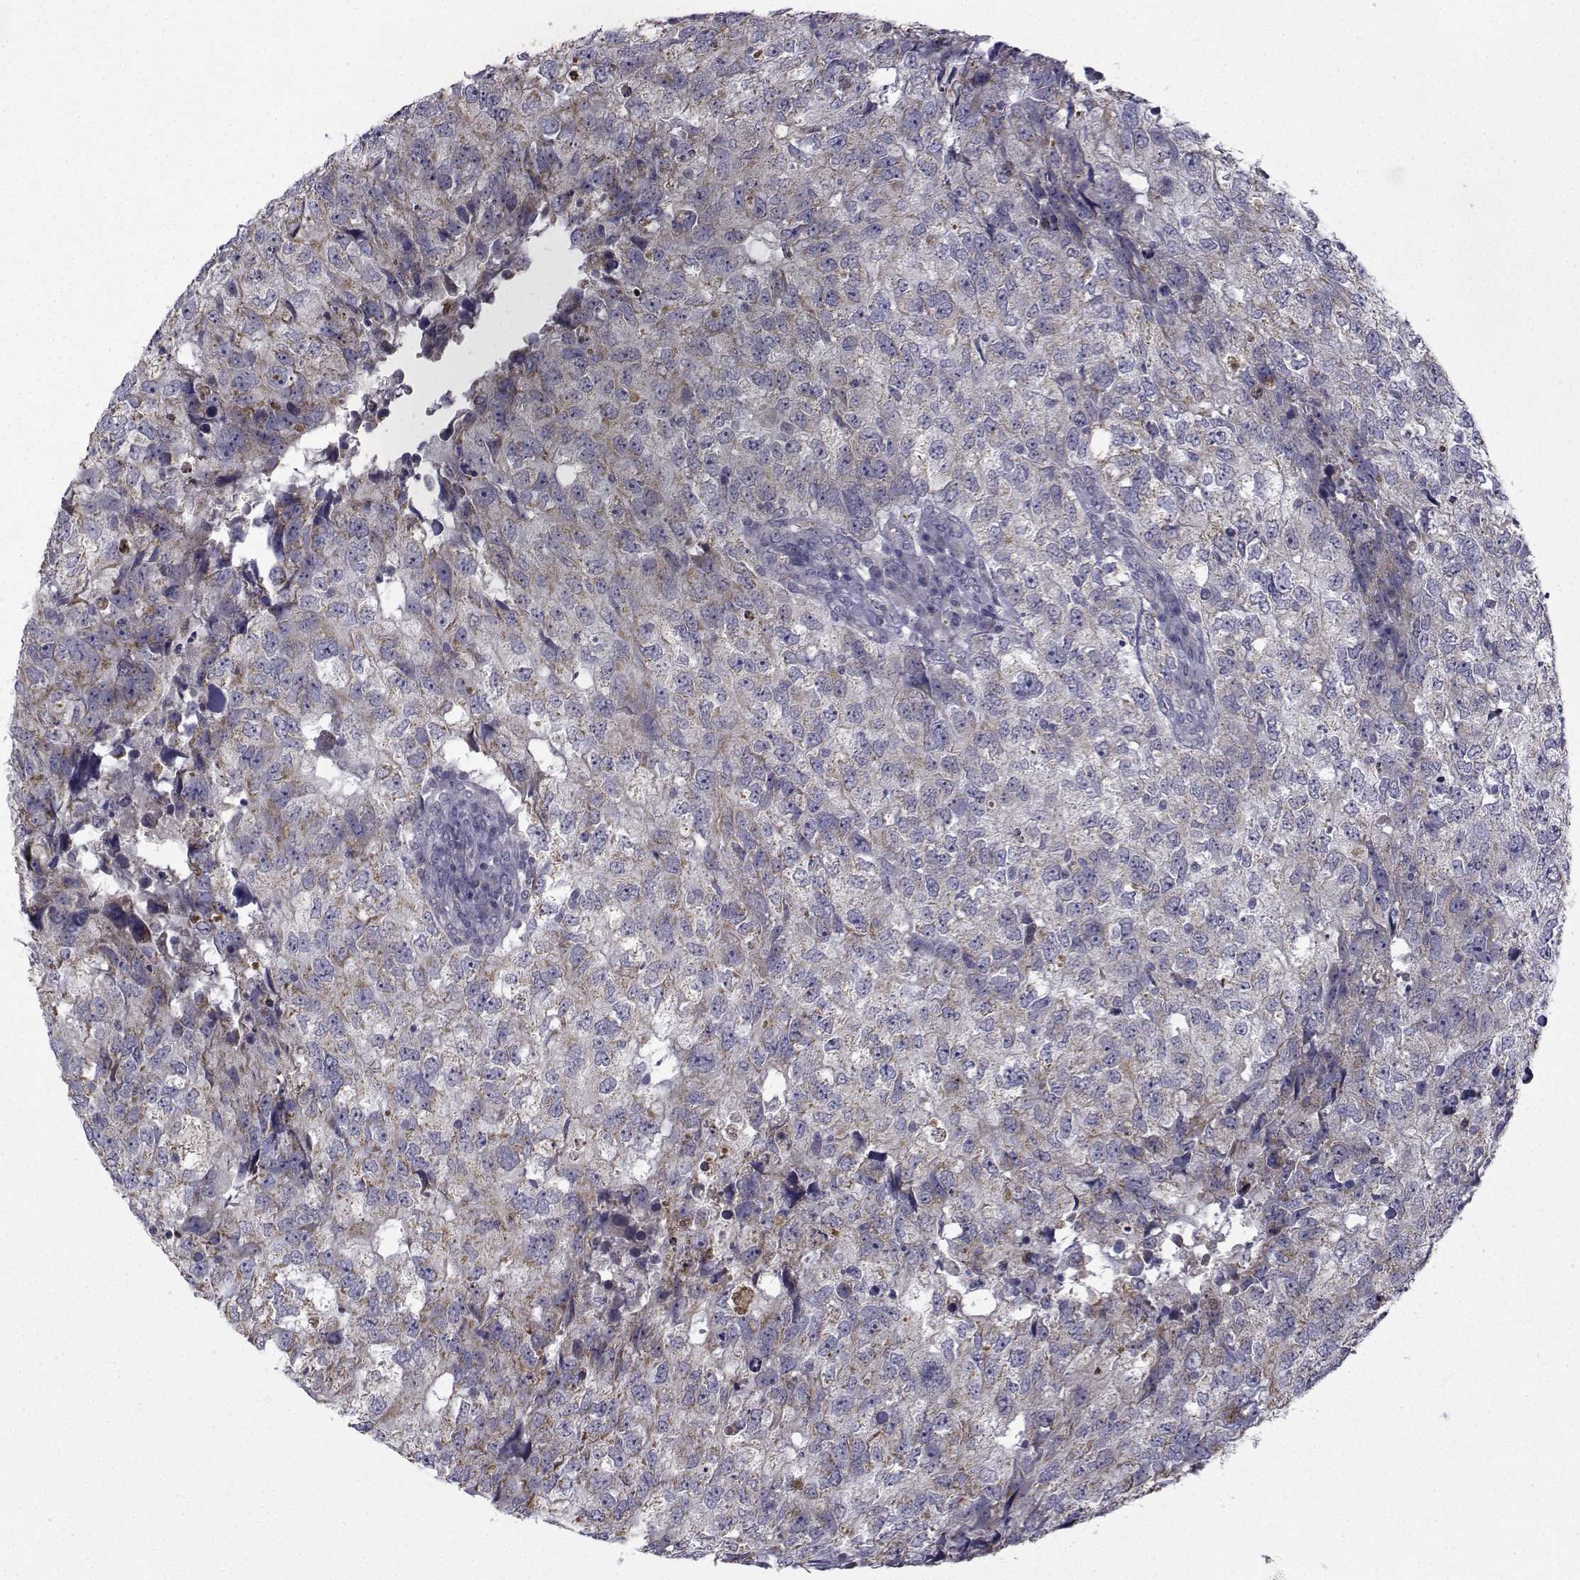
{"staining": {"intensity": "weak", "quantity": "25%-75%", "location": "cytoplasmic/membranous"}, "tissue": "breast cancer", "cell_type": "Tumor cells", "image_type": "cancer", "snomed": [{"axis": "morphology", "description": "Duct carcinoma"}, {"axis": "topography", "description": "Breast"}], "caption": "A brown stain labels weak cytoplasmic/membranous staining of a protein in human breast invasive ductal carcinoma tumor cells.", "gene": "ANGPT1", "patient": {"sex": "female", "age": 30}}